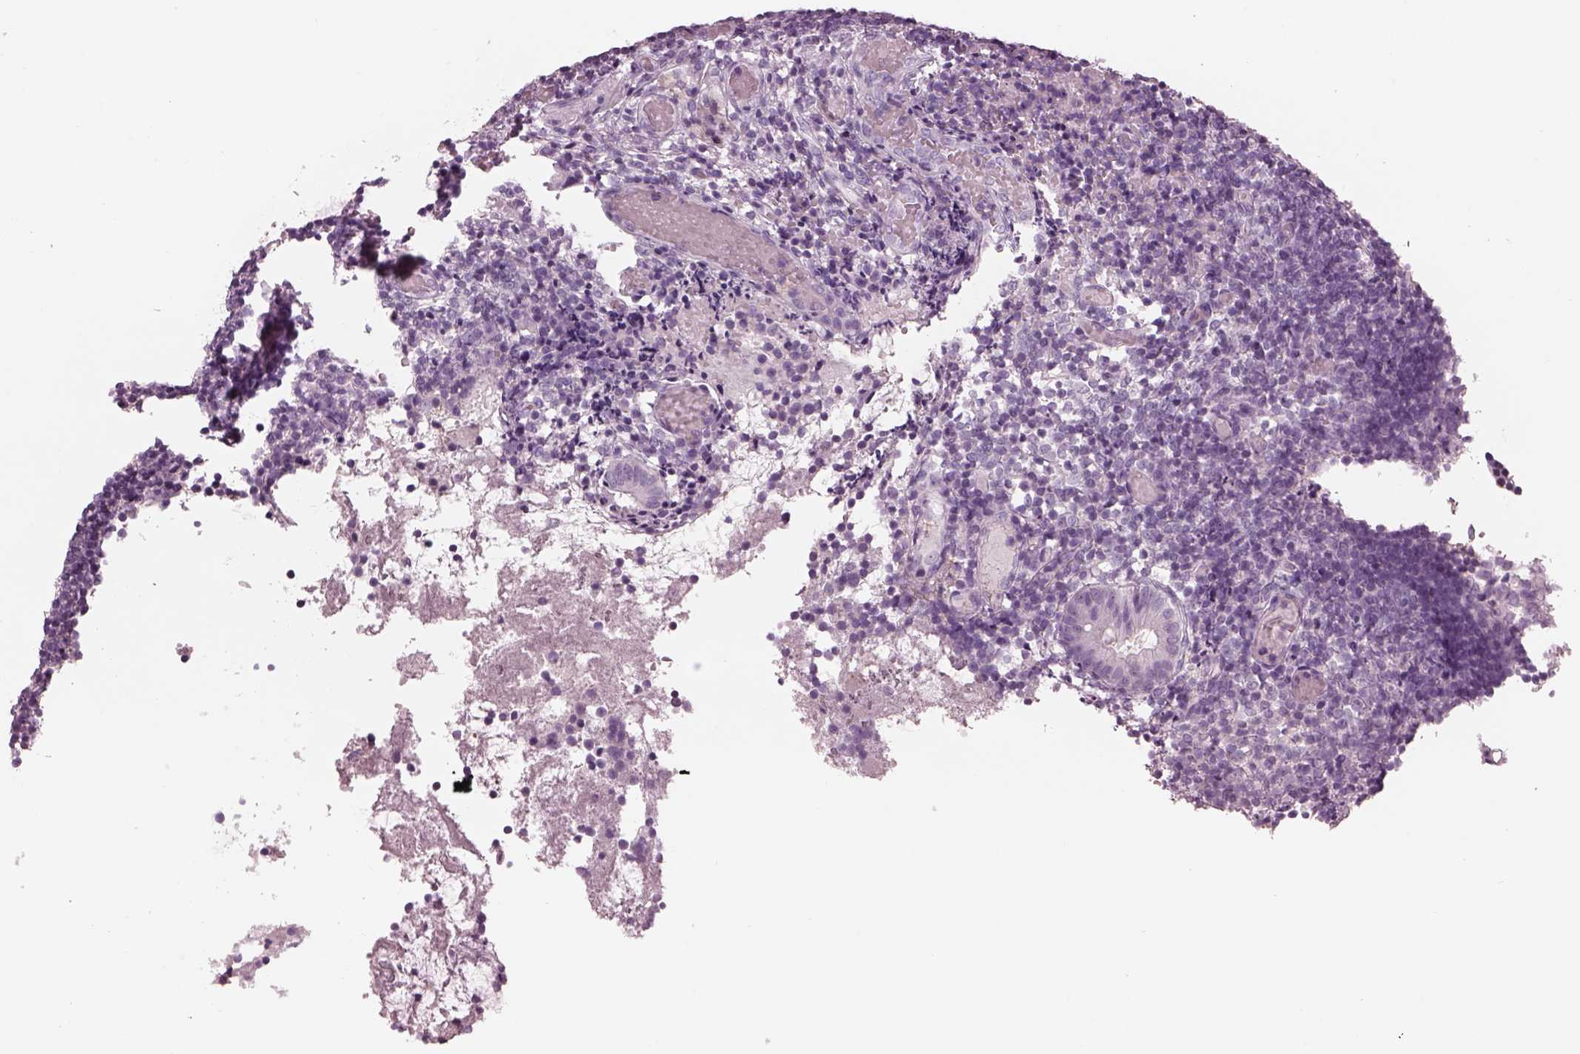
{"staining": {"intensity": "negative", "quantity": "none", "location": "none"}, "tissue": "appendix", "cell_type": "Glandular cells", "image_type": "normal", "snomed": [{"axis": "morphology", "description": "Normal tissue, NOS"}, {"axis": "topography", "description": "Appendix"}], "caption": "There is no significant positivity in glandular cells of appendix. (DAB (3,3'-diaminobenzidine) IHC, high magnification).", "gene": "PACRG", "patient": {"sex": "female", "age": 32}}